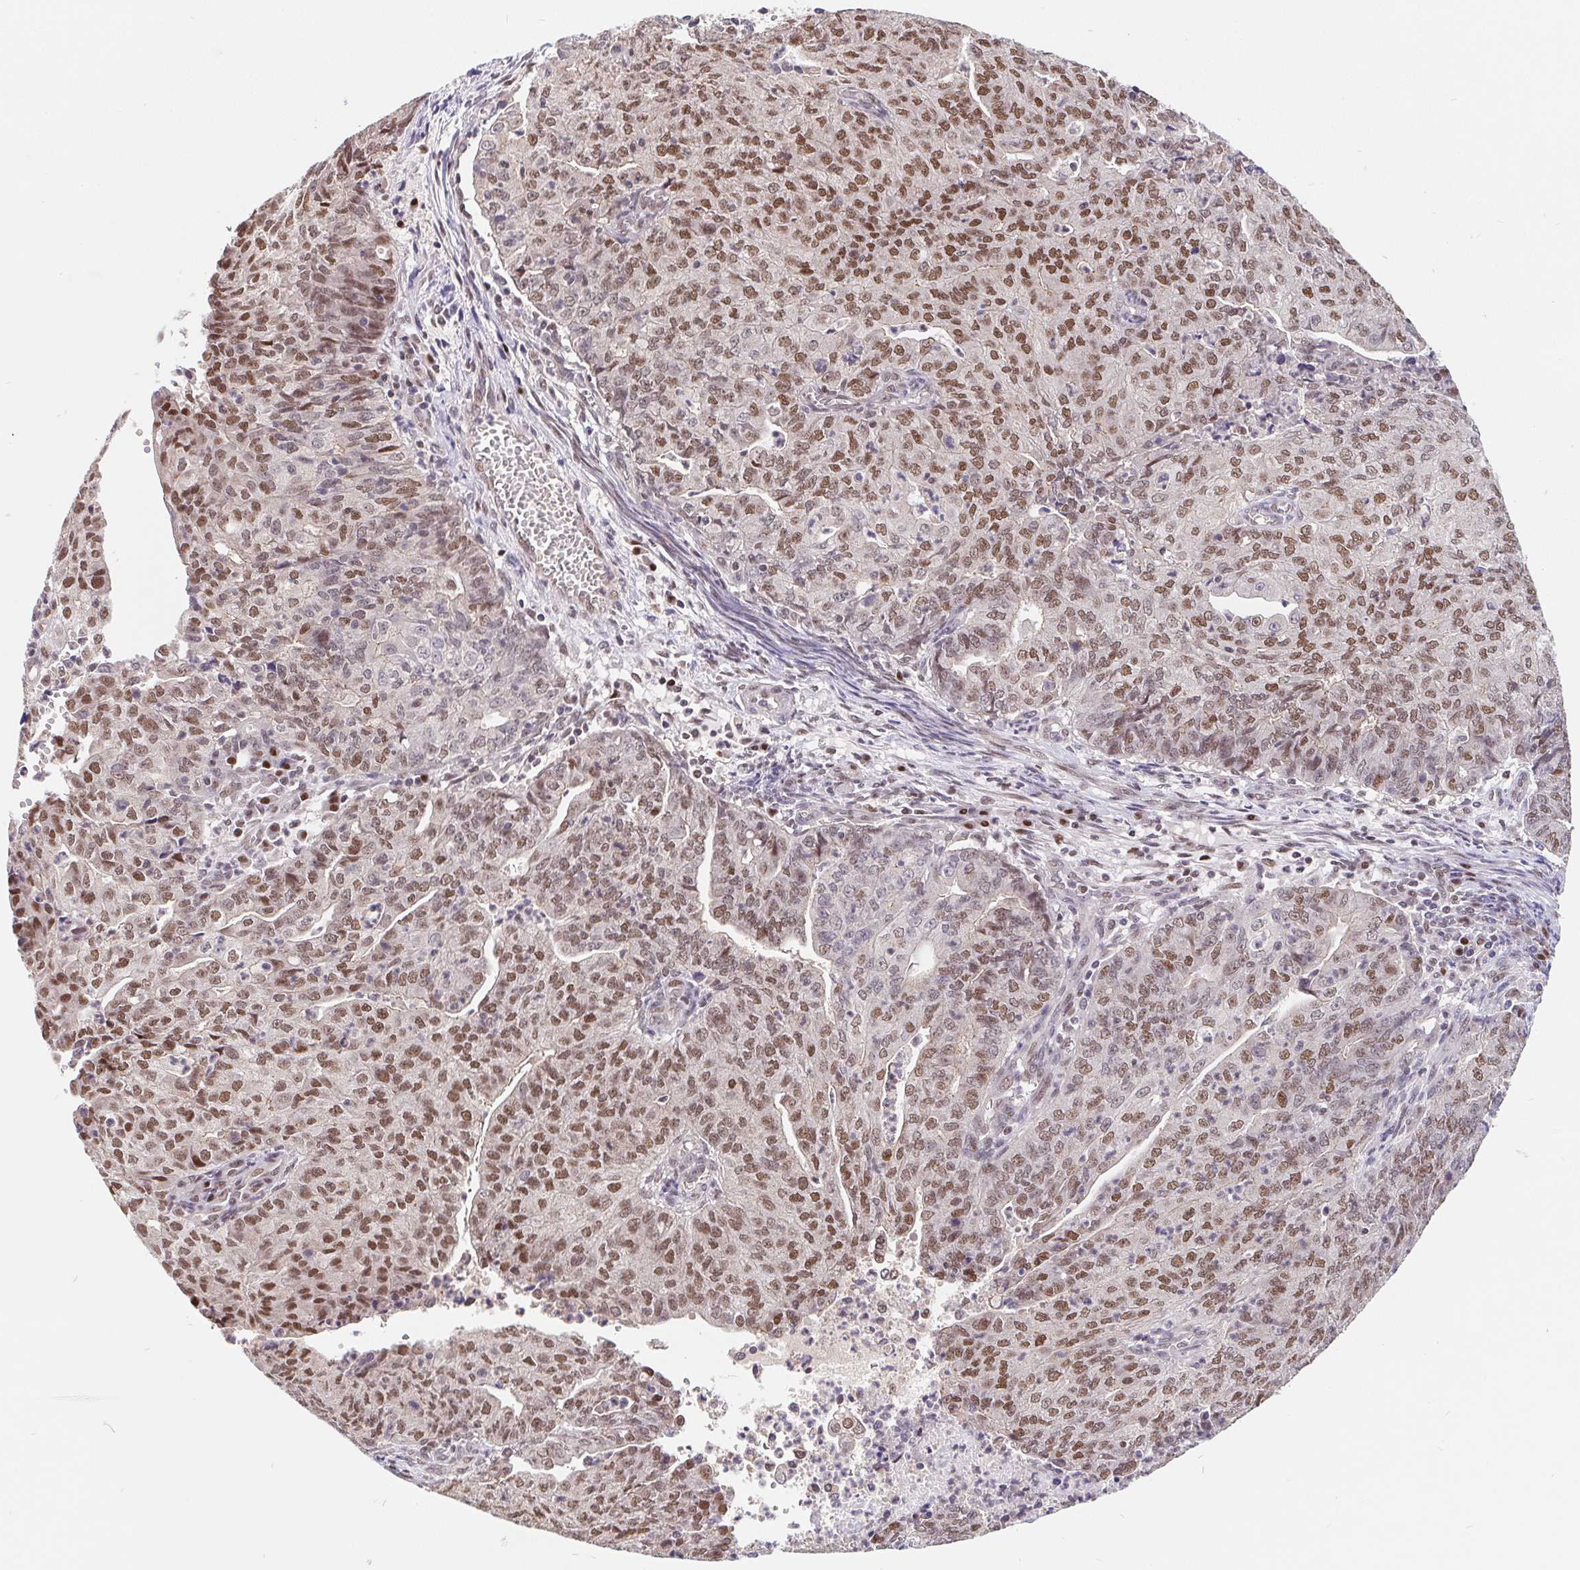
{"staining": {"intensity": "moderate", "quantity": ">75%", "location": "nuclear"}, "tissue": "endometrial cancer", "cell_type": "Tumor cells", "image_type": "cancer", "snomed": [{"axis": "morphology", "description": "Adenocarcinoma, NOS"}, {"axis": "topography", "description": "Endometrium"}], "caption": "A high-resolution image shows IHC staining of endometrial cancer, which demonstrates moderate nuclear expression in about >75% of tumor cells. Nuclei are stained in blue.", "gene": "POU2F1", "patient": {"sex": "female", "age": 82}}